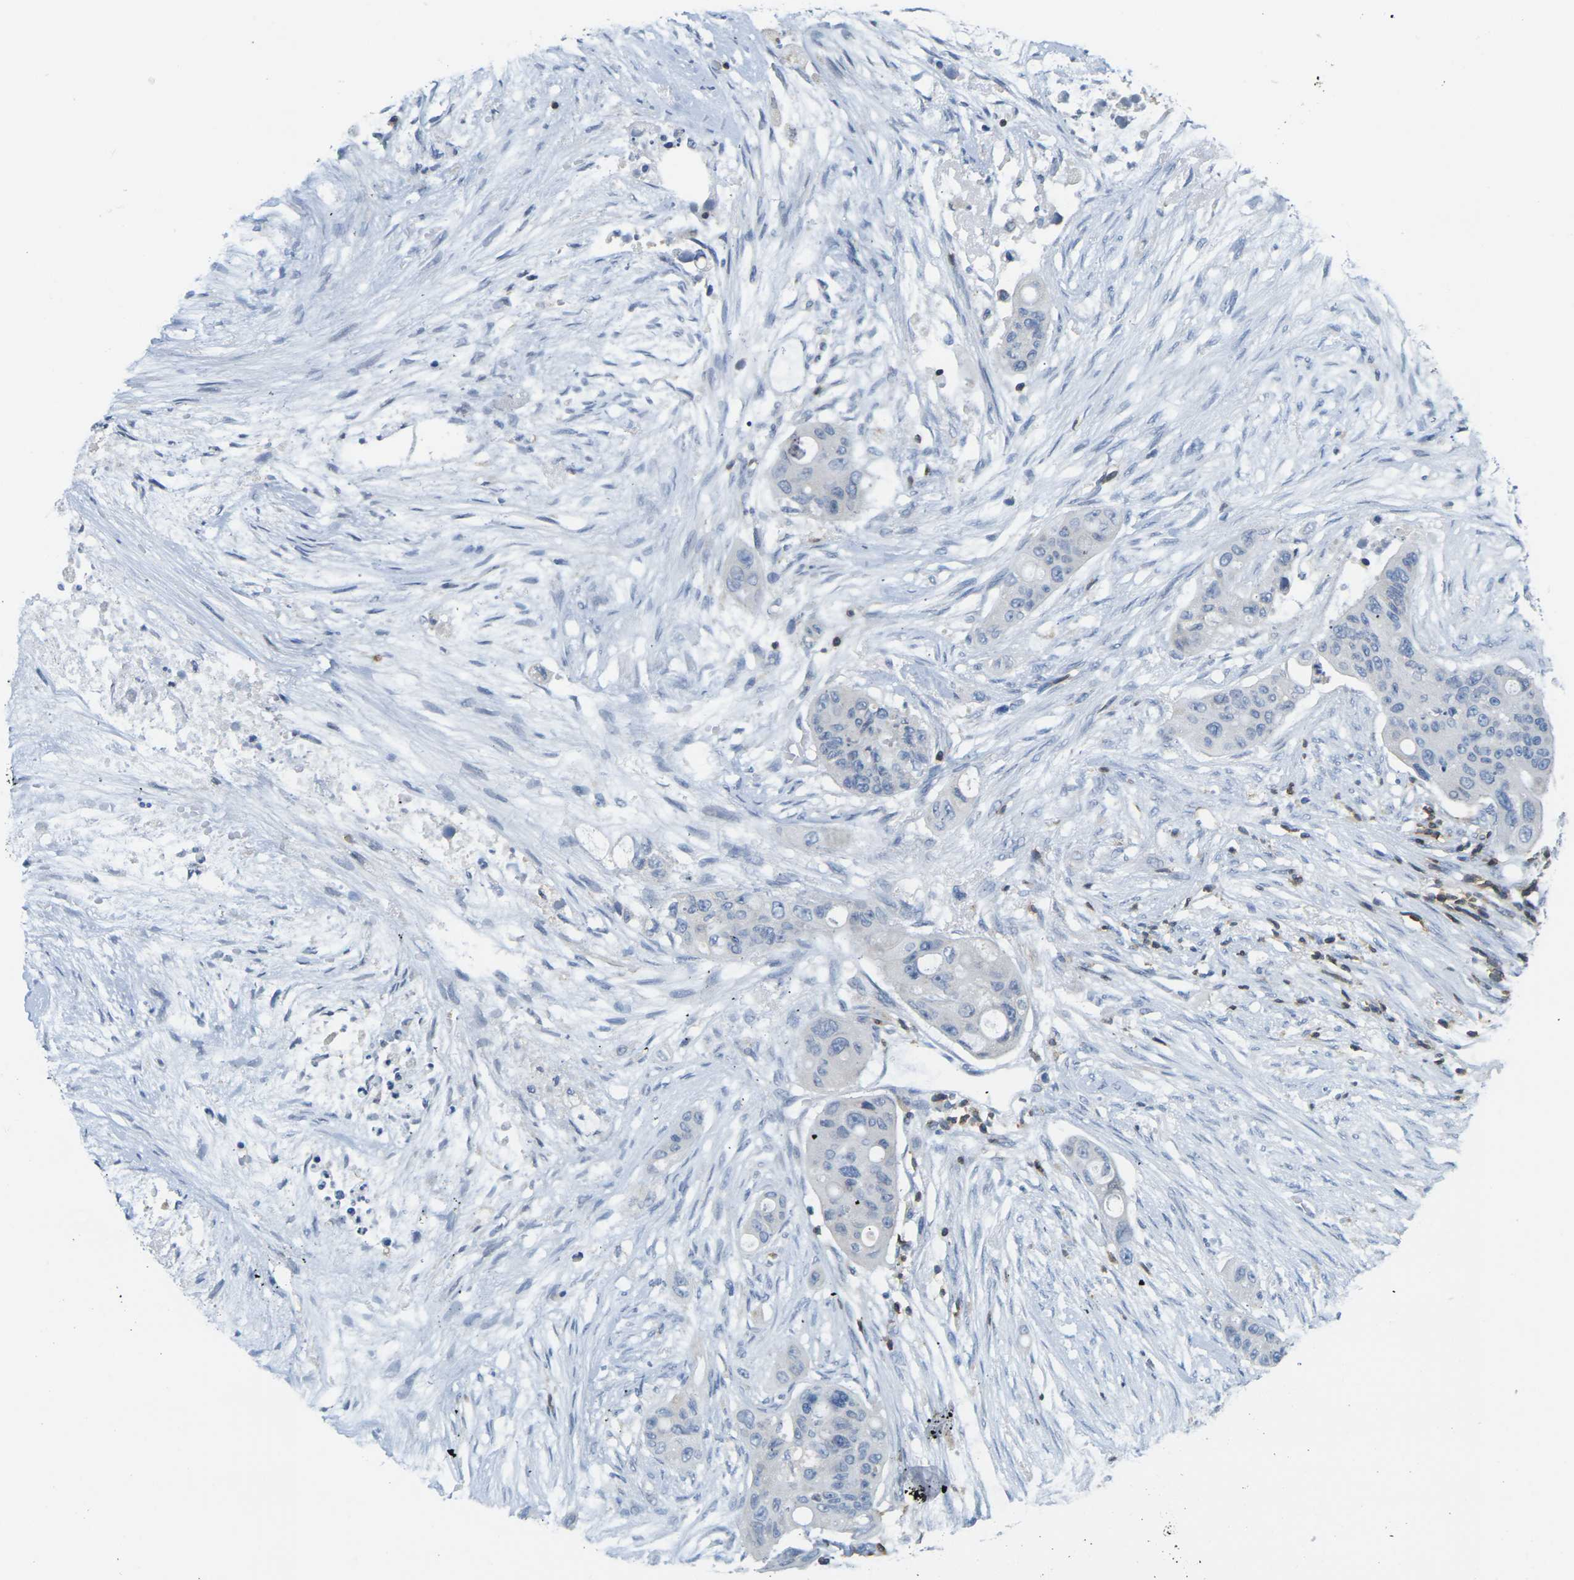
{"staining": {"intensity": "negative", "quantity": "none", "location": "none"}, "tissue": "colorectal cancer", "cell_type": "Tumor cells", "image_type": "cancer", "snomed": [{"axis": "morphology", "description": "Adenocarcinoma, NOS"}, {"axis": "topography", "description": "Colon"}], "caption": "The histopathology image reveals no staining of tumor cells in colorectal cancer (adenocarcinoma).", "gene": "CD3D", "patient": {"sex": "female", "age": 57}}